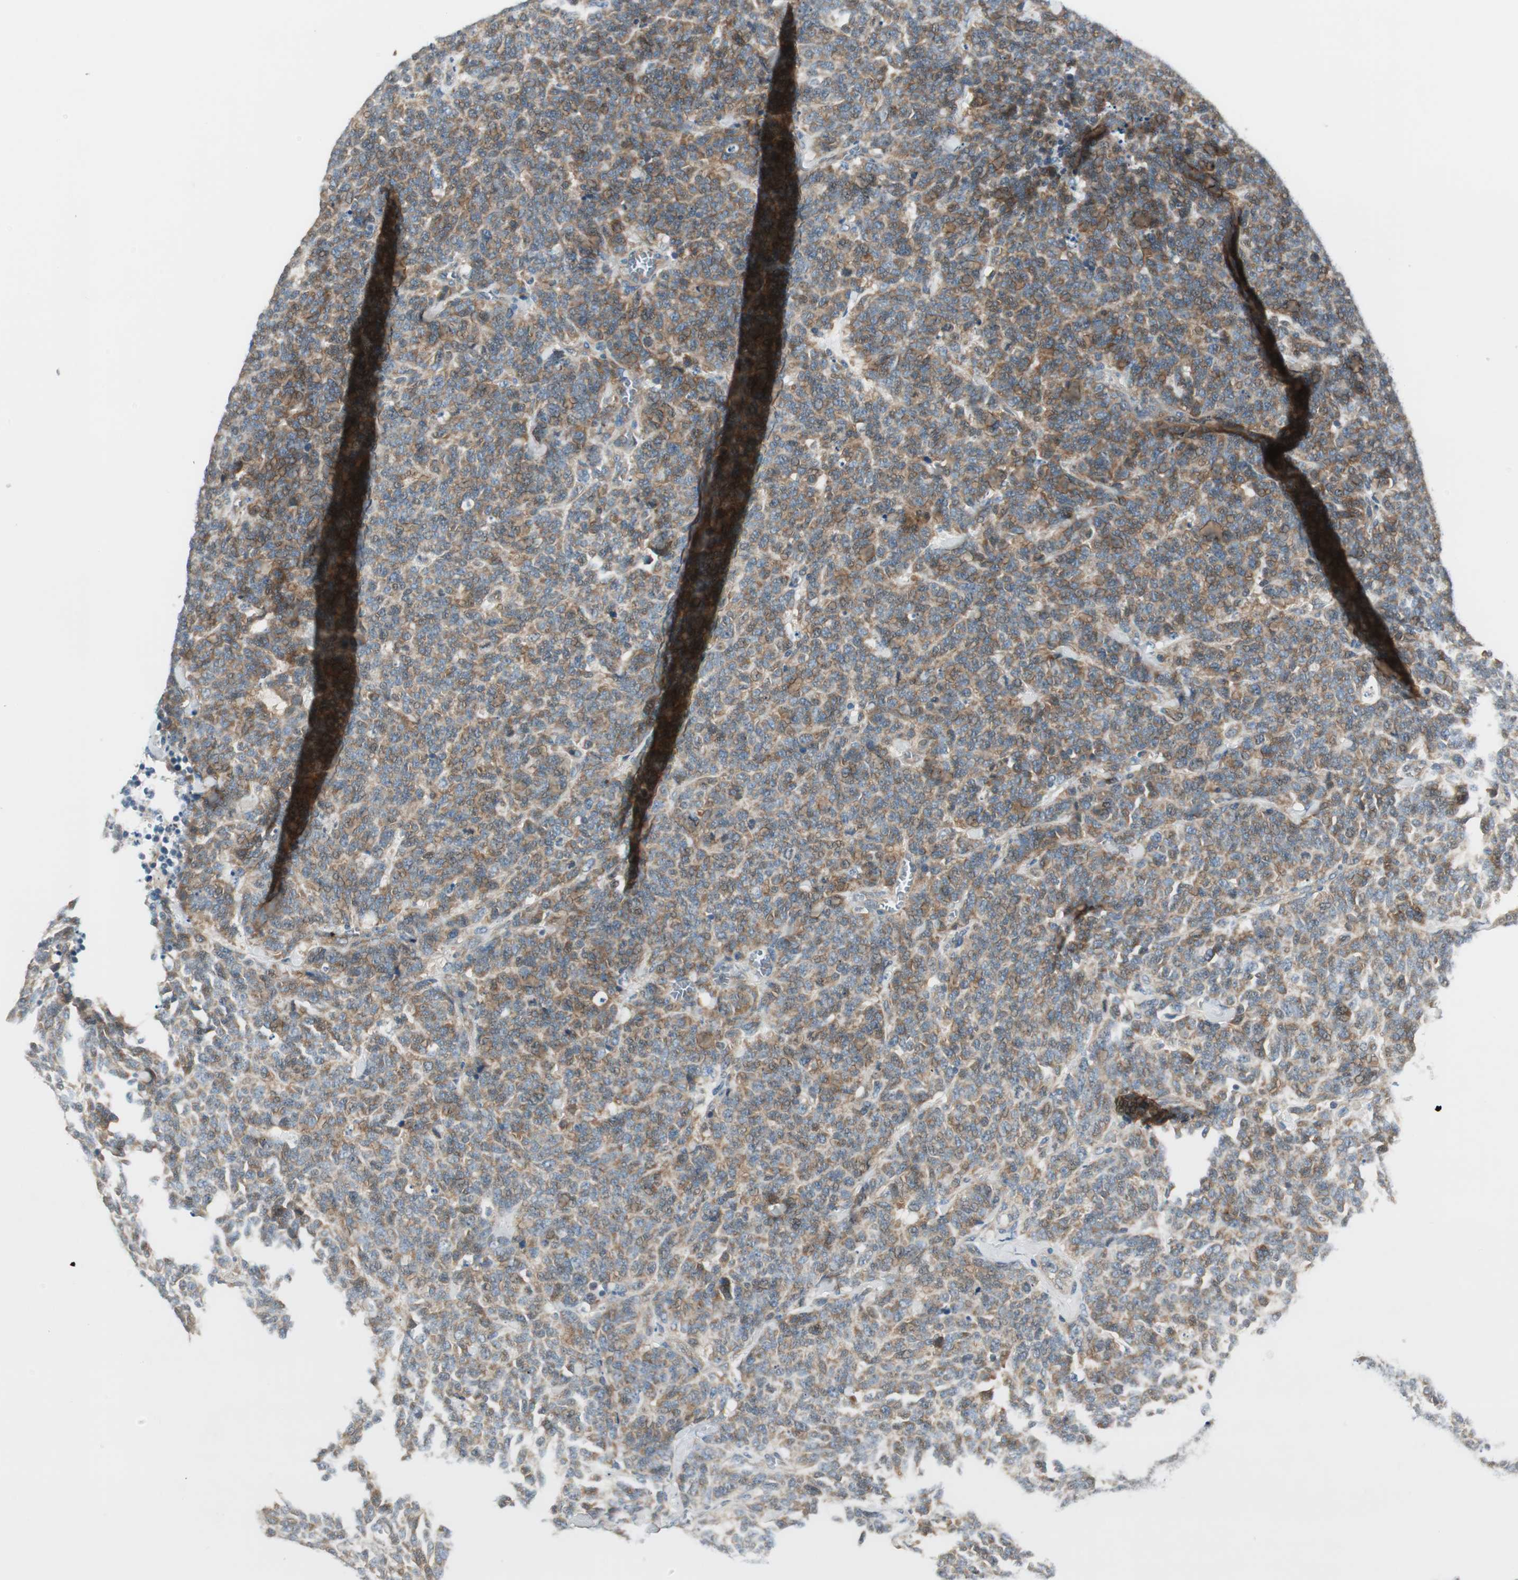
{"staining": {"intensity": "moderate", "quantity": "25%-75%", "location": "cytoplasmic/membranous"}, "tissue": "lung cancer", "cell_type": "Tumor cells", "image_type": "cancer", "snomed": [{"axis": "morphology", "description": "Neoplasm, malignant, NOS"}, {"axis": "topography", "description": "Lung"}], "caption": "This photomicrograph demonstrates lung cancer (neoplasm (malignant)) stained with immunohistochemistry (IHC) to label a protein in brown. The cytoplasmic/membranous of tumor cells show moderate positivity for the protein. Nuclei are counter-stained blue.", "gene": "PRKAA1", "patient": {"sex": "female", "age": 58}}